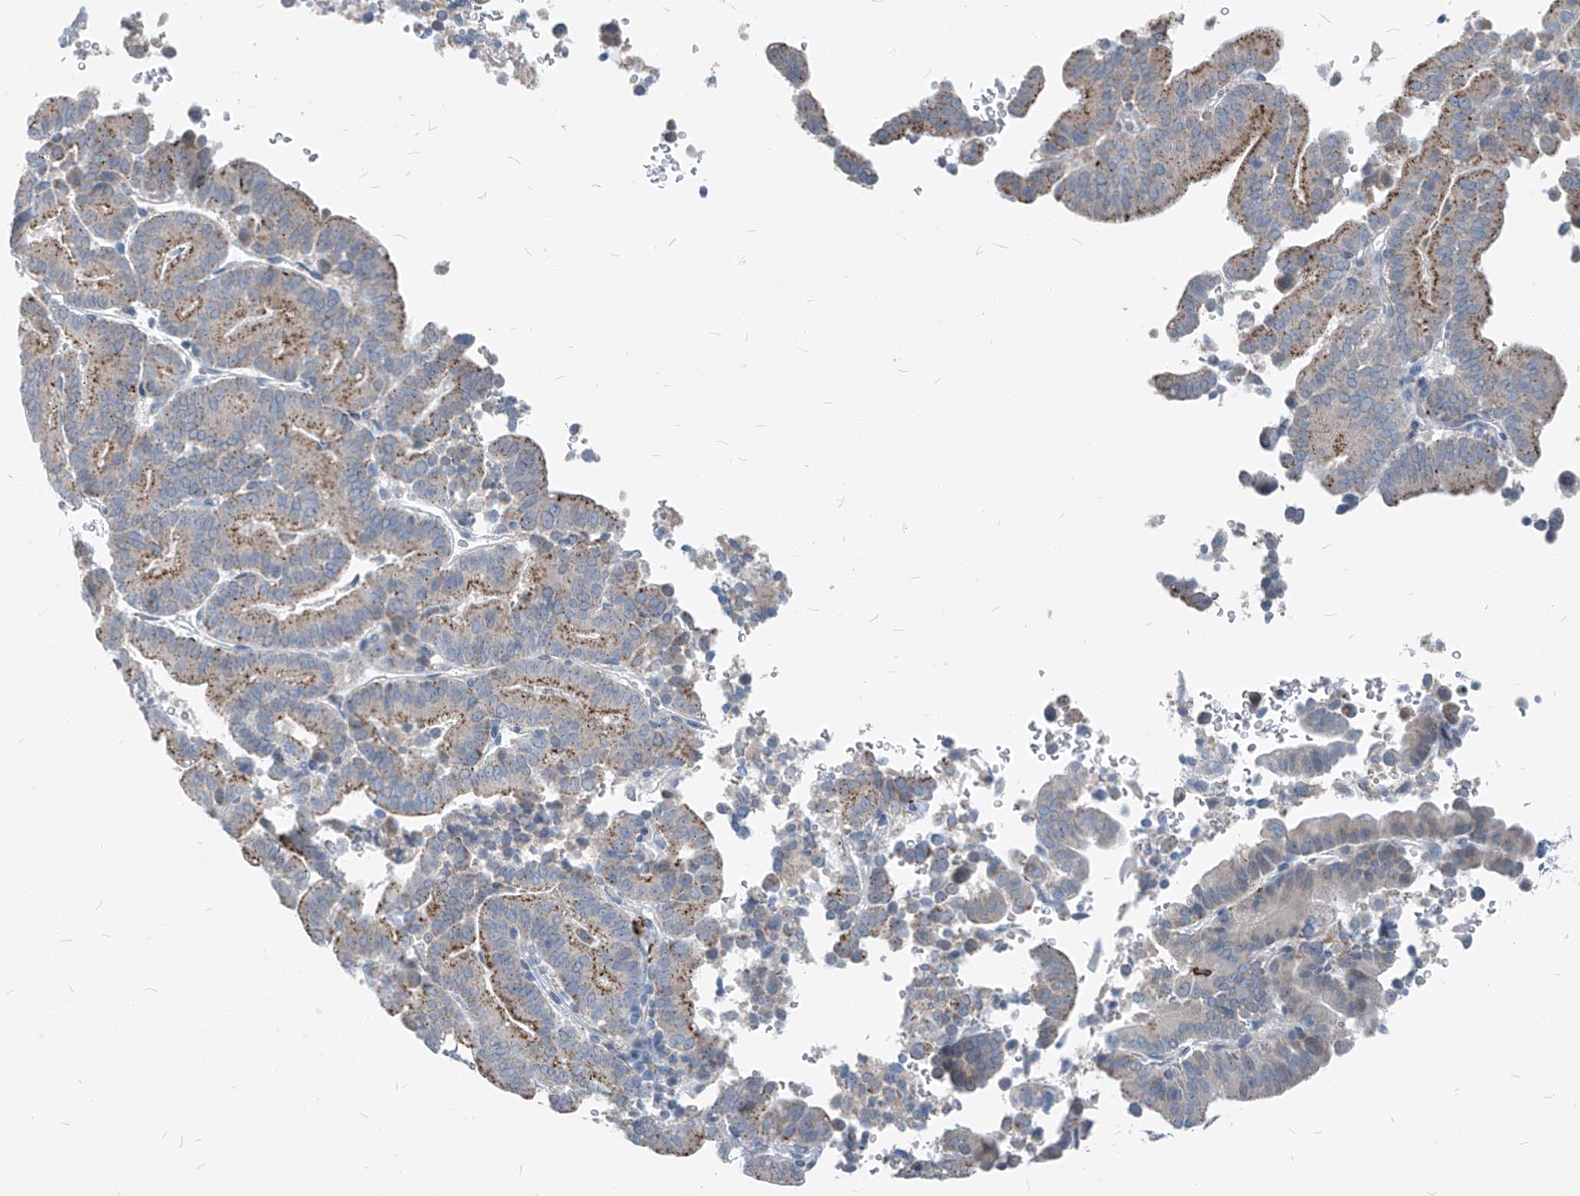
{"staining": {"intensity": "moderate", "quantity": ">75%", "location": "cytoplasmic/membranous"}, "tissue": "liver cancer", "cell_type": "Tumor cells", "image_type": "cancer", "snomed": [{"axis": "morphology", "description": "Cholangiocarcinoma"}, {"axis": "topography", "description": "Liver"}], "caption": "Immunohistochemical staining of liver cancer (cholangiocarcinoma) reveals moderate cytoplasmic/membranous protein expression in about >75% of tumor cells. Nuclei are stained in blue.", "gene": "CHMP2B", "patient": {"sex": "female", "age": 75}}